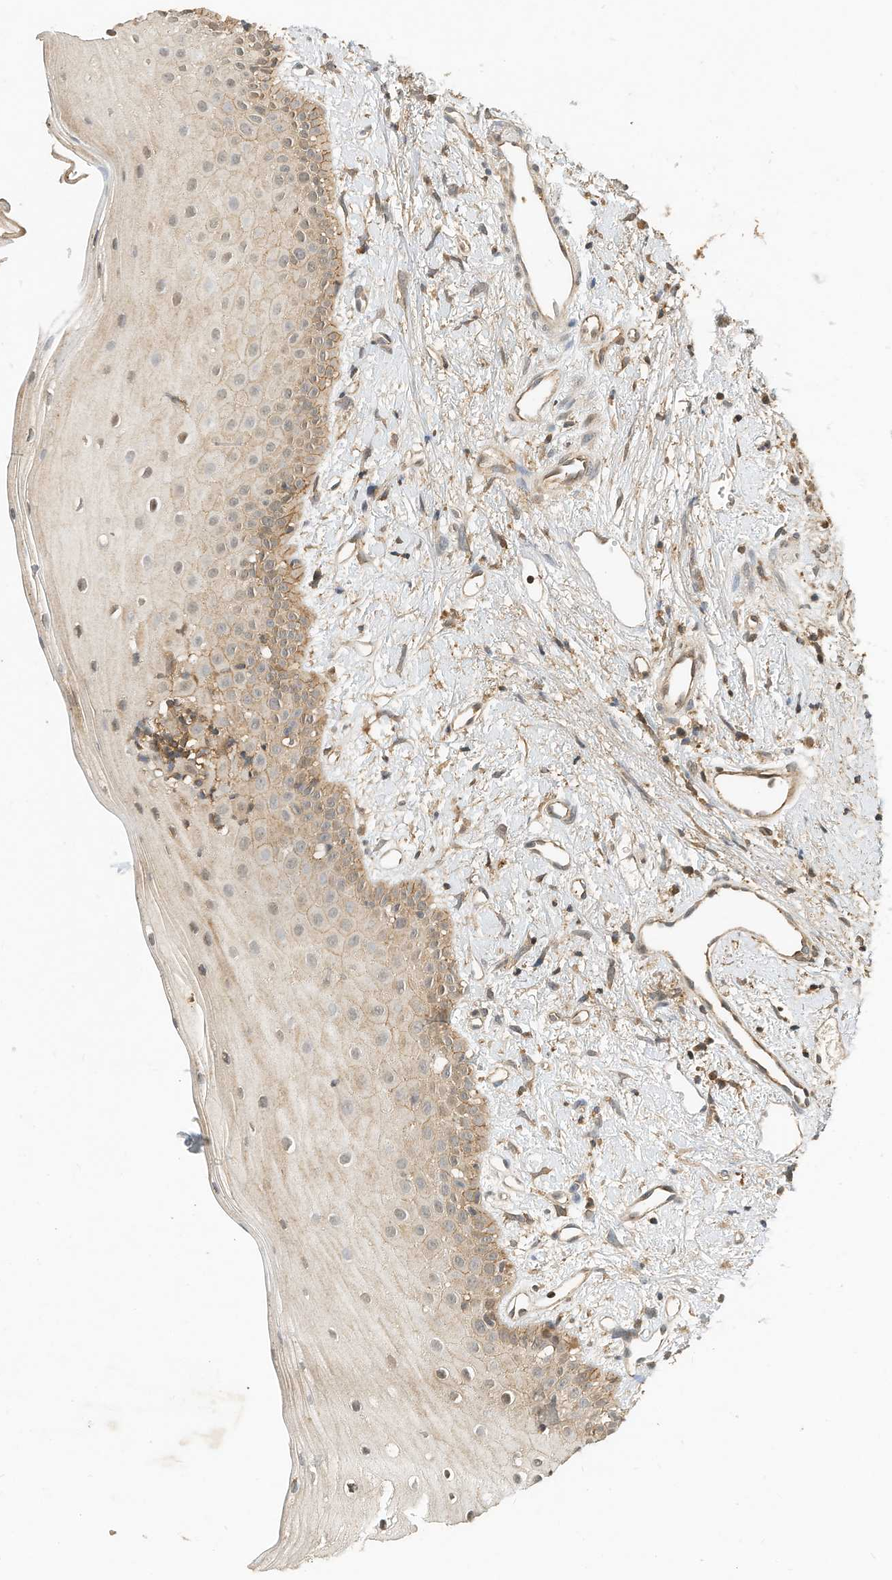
{"staining": {"intensity": "moderate", "quantity": "25%-75%", "location": "cytoplasmic/membranous"}, "tissue": "oral mucosa", "cell_type": "Squamous epithelial cells", "image_type": "normal", "snomed": [{"axis": "morphology", "description": "Normal tissue, NOS"}, {"axis": "topography", "description": "Oral tissue"}], "caption": "Moderate cytoplasmic/membranous staining for a protein is appreciated in approximately 25%-75% of squamous epithelial cells of unremarkable oral mucosa using immunohistochemistry.", "gene": "CPAMD8", "patient": {"sex": "female", "age": 63}}